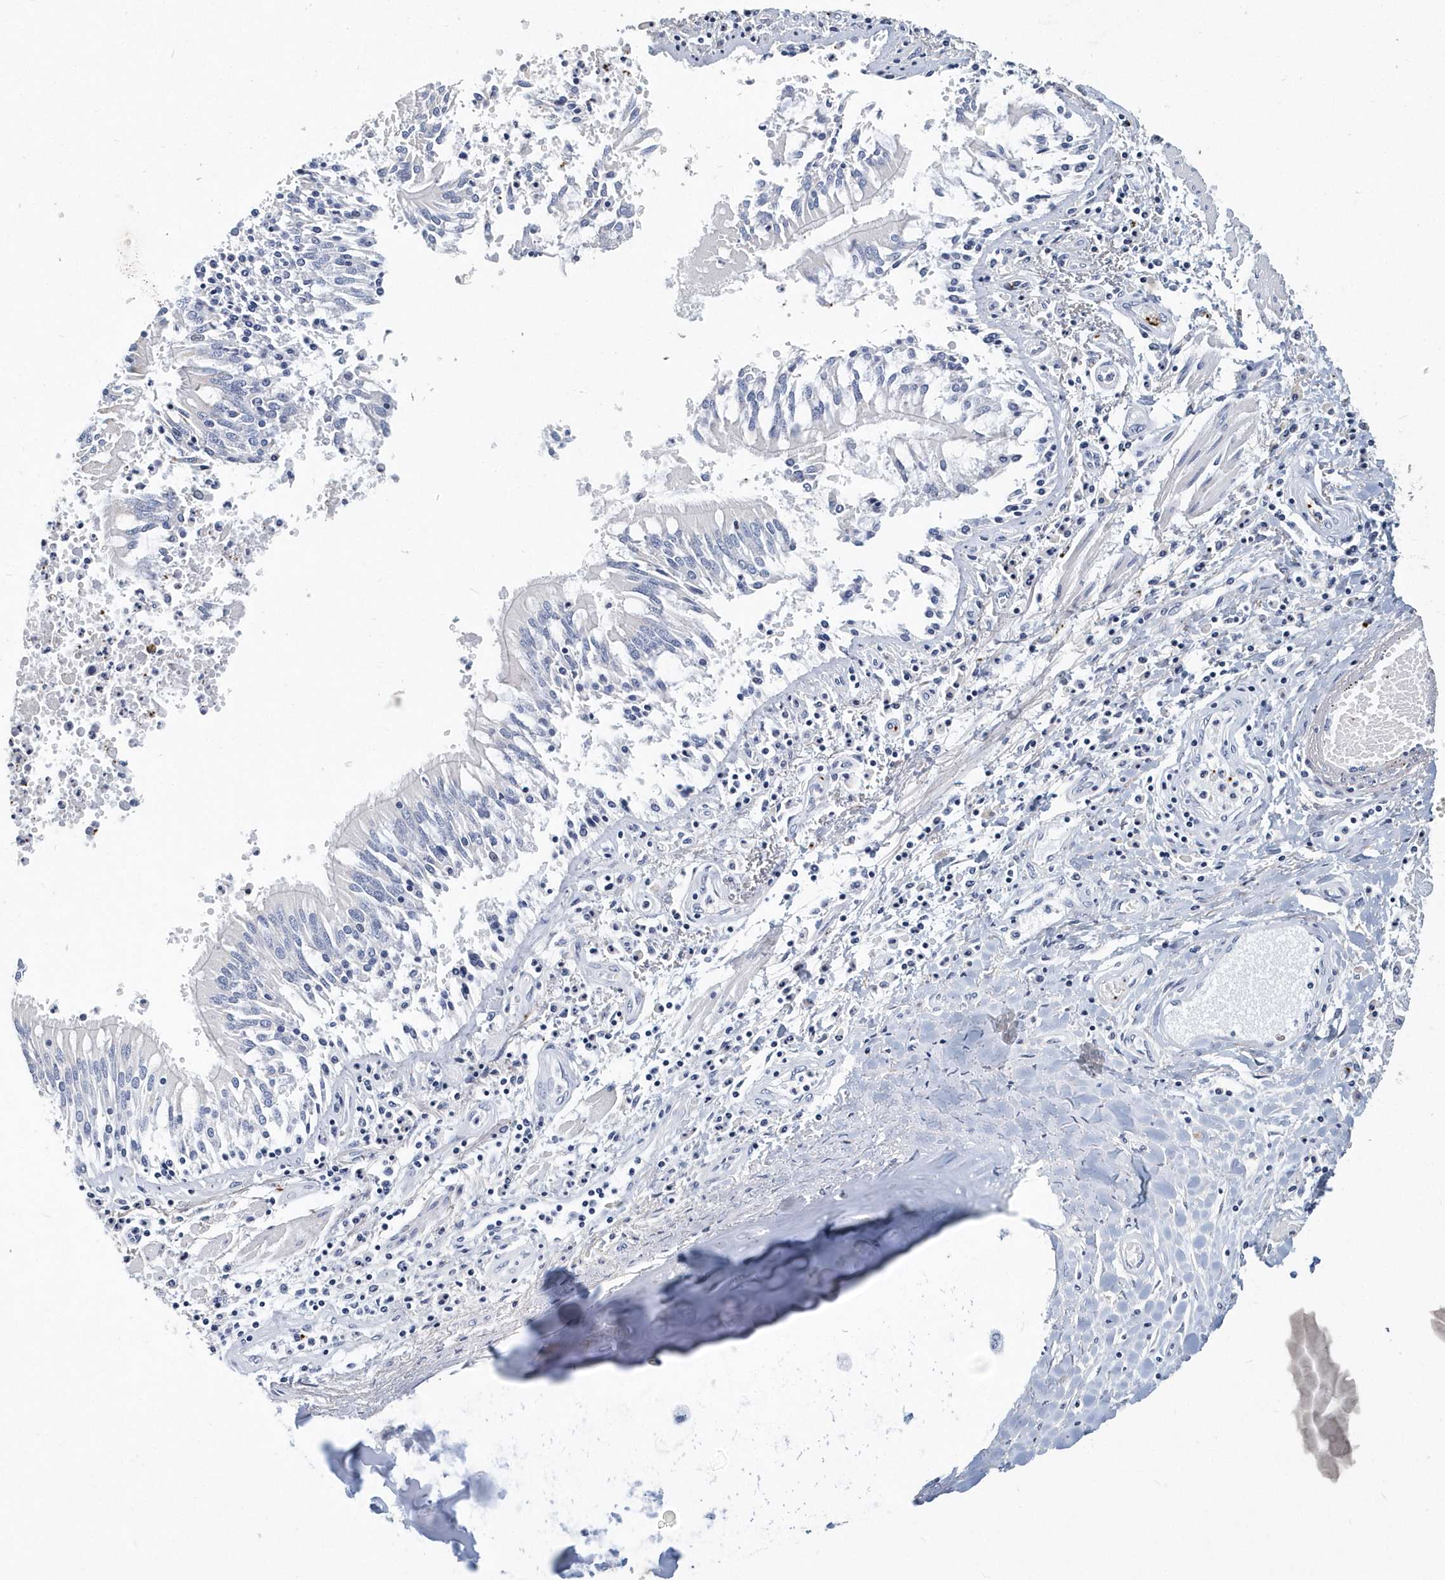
{"staining": {"intensity": "negative", "quantity": "none", "location": "none"}, "tissue": "adipose tissue", "cell_type": "Adipocytes", "image_type": "normal", "snomed": [{"axis": "morphology", "description": "Normal tissue, NOS"}, {"axis": "topography", "description": "Cartilage tissue"}, {"axis": "topography", "description": "Bronchus"}, {"axis": "topography", "description": "Lung"}, {"axis": "topography", "description": "Peripheral nerve tissue"}], "caption": "Unremarkable adipose tissue was stained to show a protein in brown. There is no significant expression in adipocytes. (DAB IHC, high magnification).", "gene": "ITGA2B", "patient": {"sex": "female", "age": 49}}